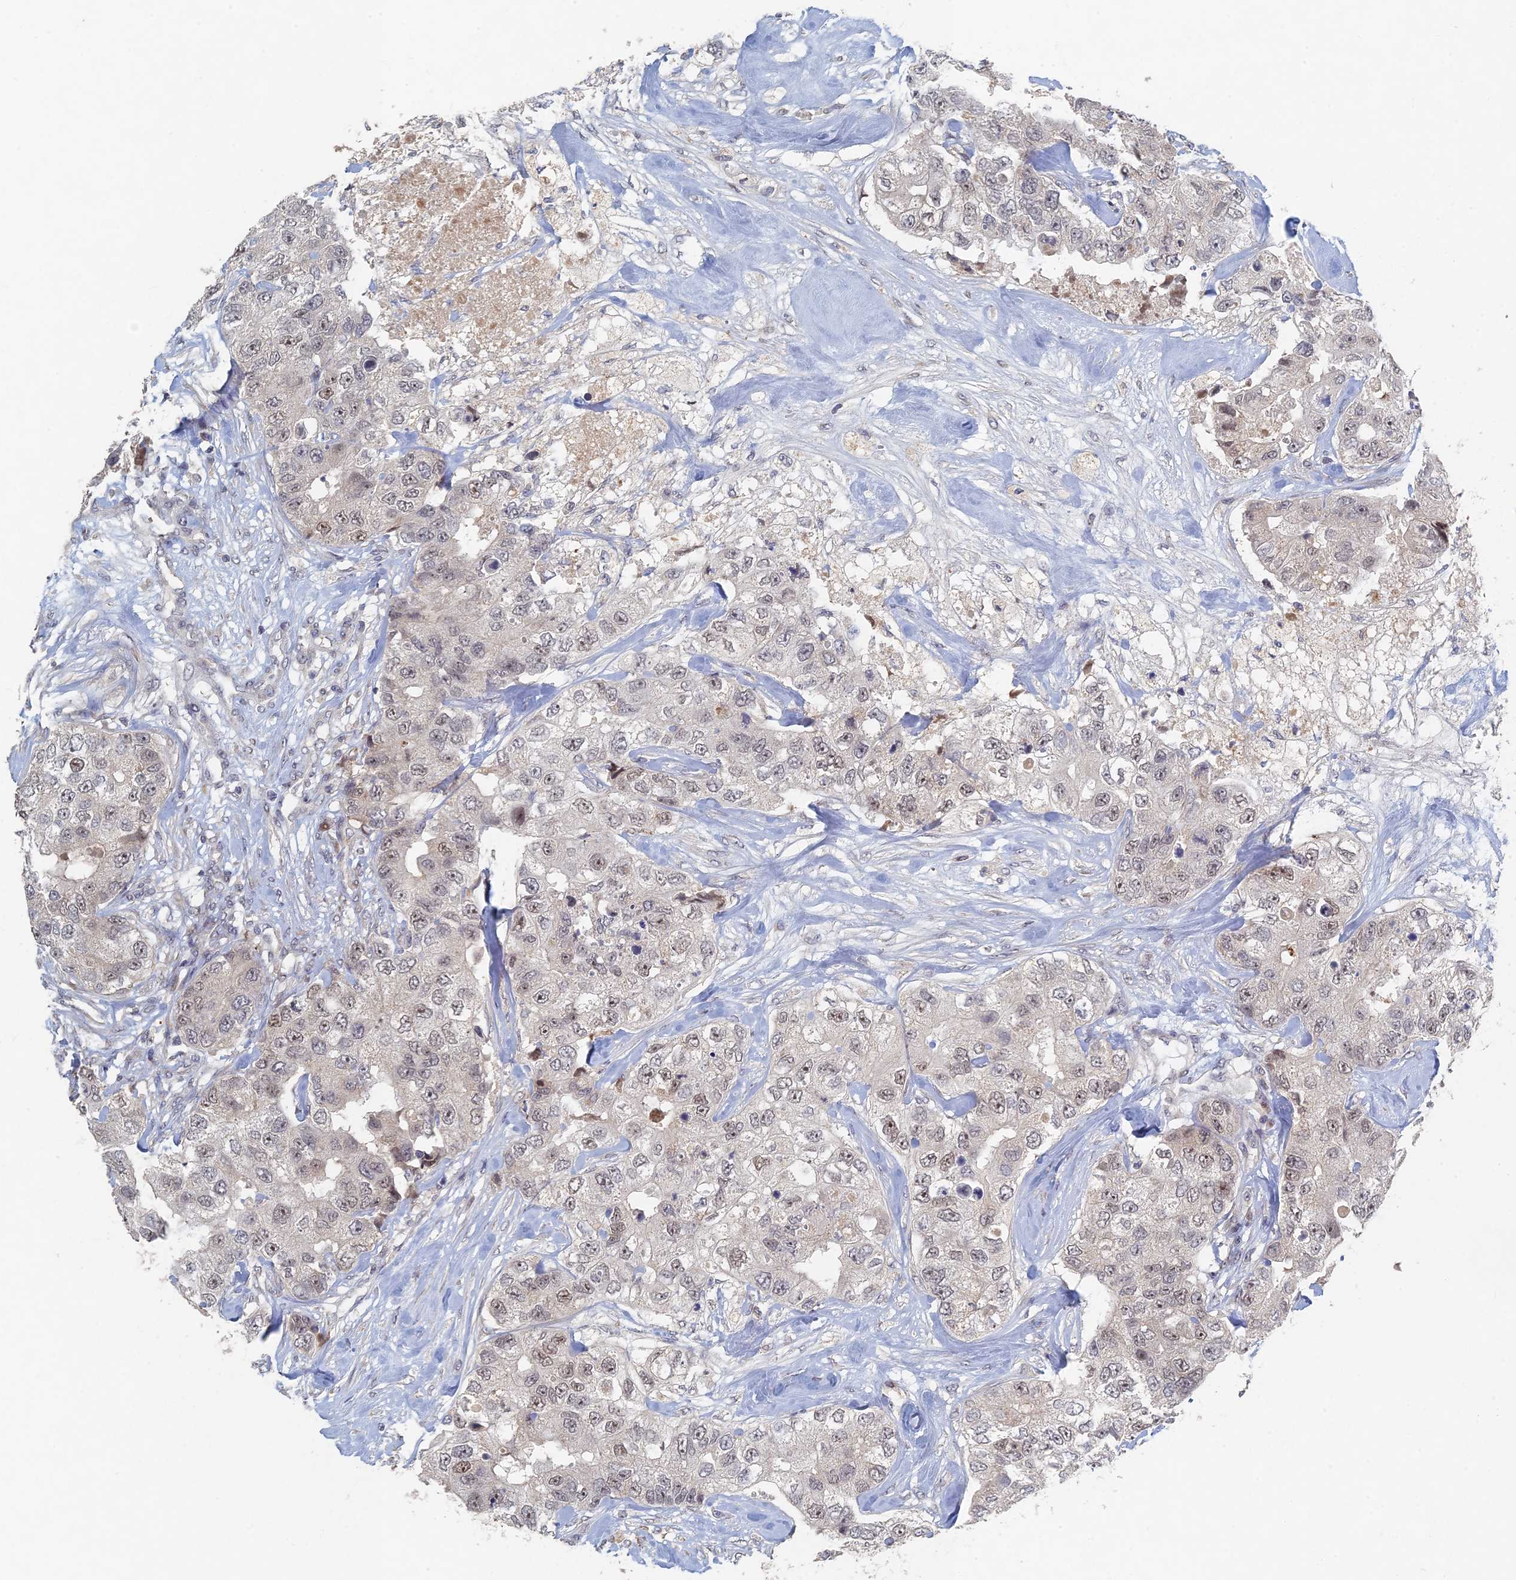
{"staining": {"intensity": "weak", "quantity": "<25%", "location": "nuclear"}, "tissue": "breast cancer", "cell_type": "Tumor cells", "image_type": "cancer", "snomed": [{"axis": "morphology", "description": "Duct carcinoma"}, {"axis": "topography", "description": "Breast"}], "caption": "The image demonstrates no staining of tumor cells in breast invasive ductal carcinoma.", "gene": "GNA15", "patient": {"sex": "female", "age": 62}}